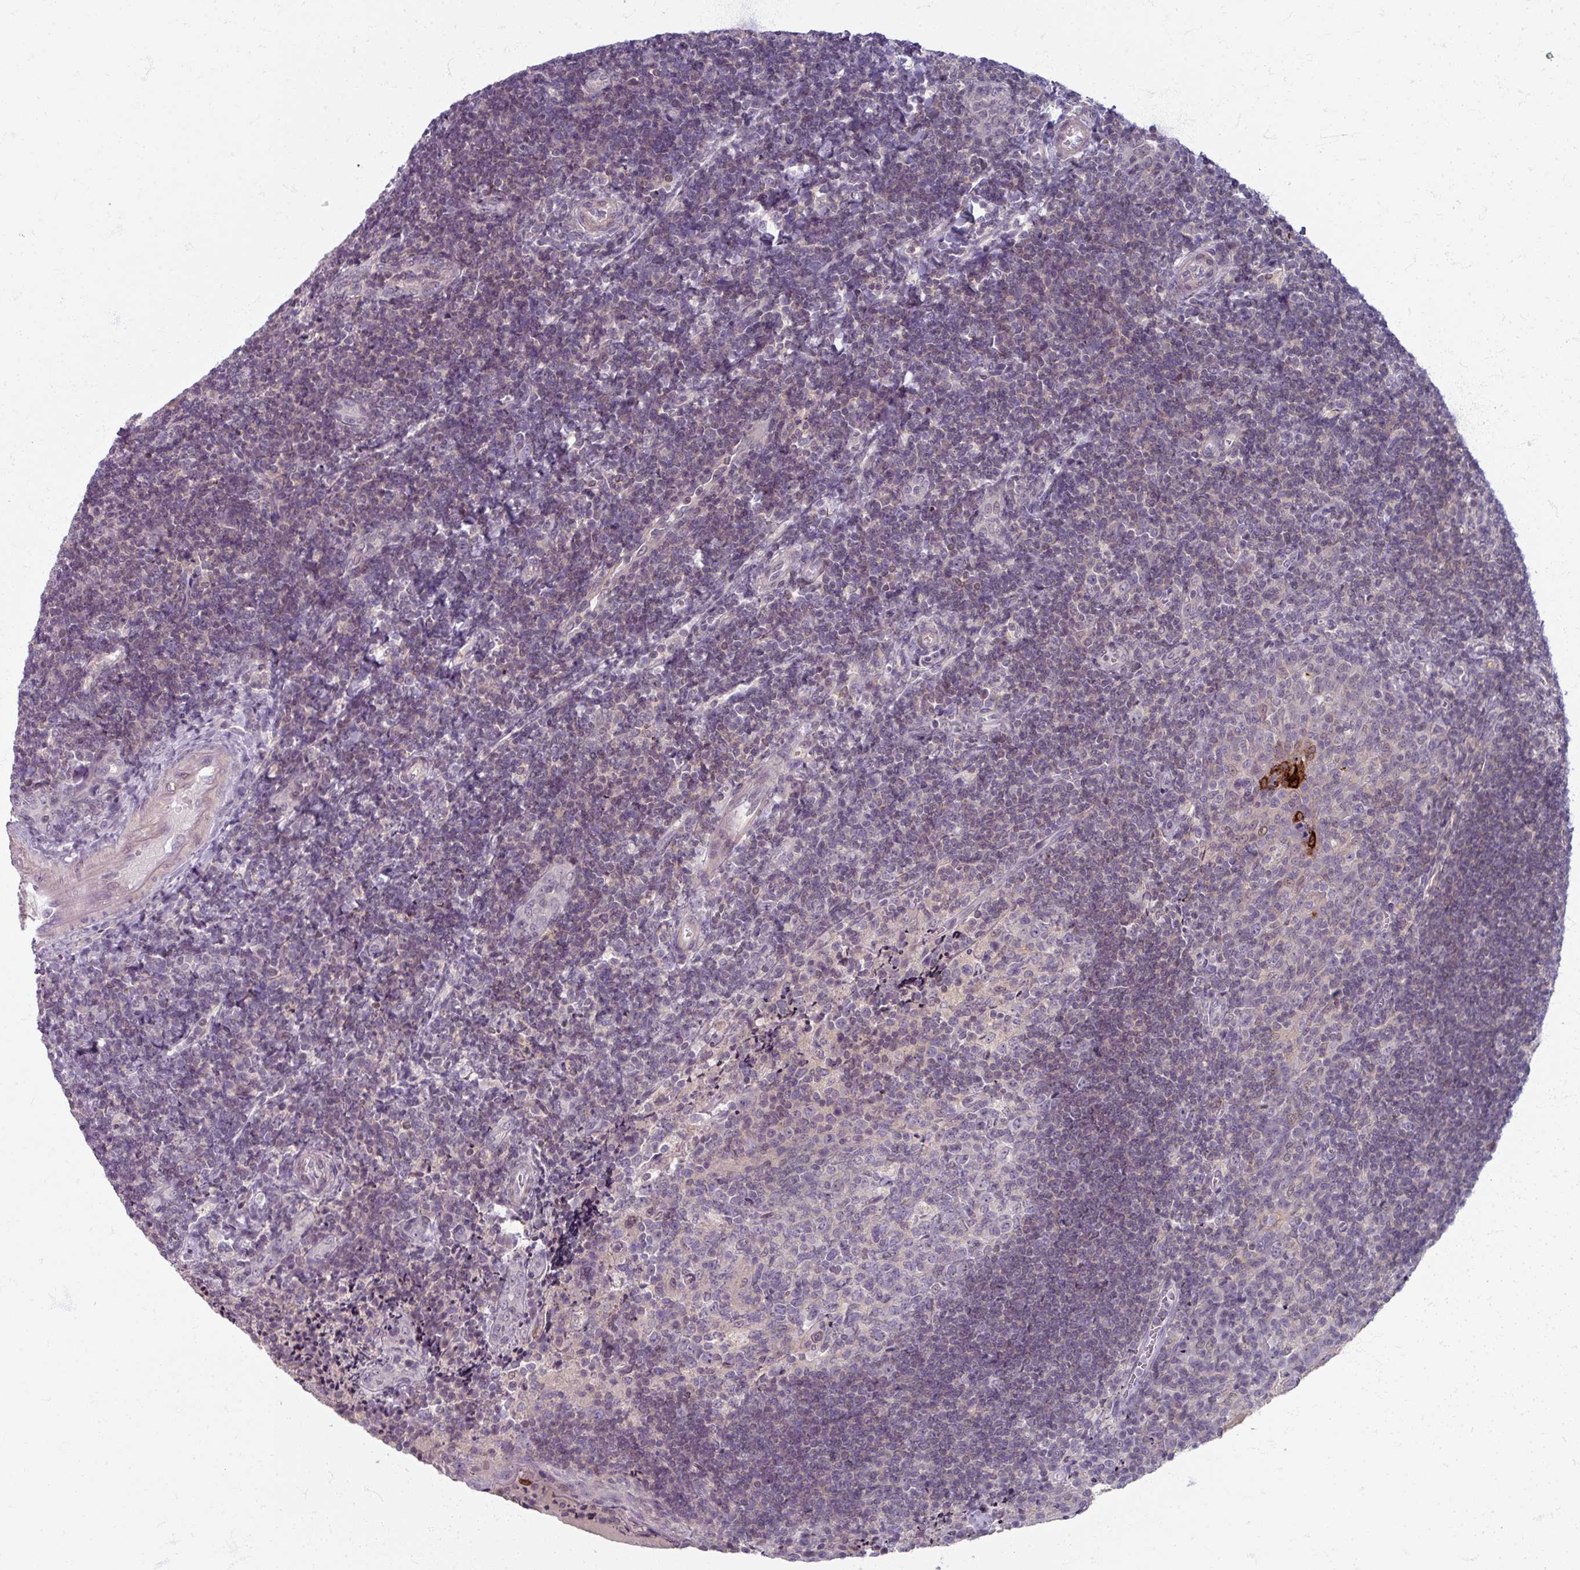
{"staining": {"intensity": "negative", "quantity": "none", "location": "none"}, "tissue": "tonsil", "cell_type": "Germinal center cells", "image_type": "normal", "snomed": [{"axis": "morphology", "description": "Normal tissue, NOS"}, {"axis": "topography", "description": "Tonsil"}], "caption": "Germinal center cells show no significant protein staining in normal tonsil. The staining was performed using DAB (3,3'-diaminobenzidine) to visualize the protein expression in brown, while the nuclei were stained in blue with hematoxylin (Magnification: 20x).", "gene": "TTLL7", "patient": {"sex": "male", "age": 17}}